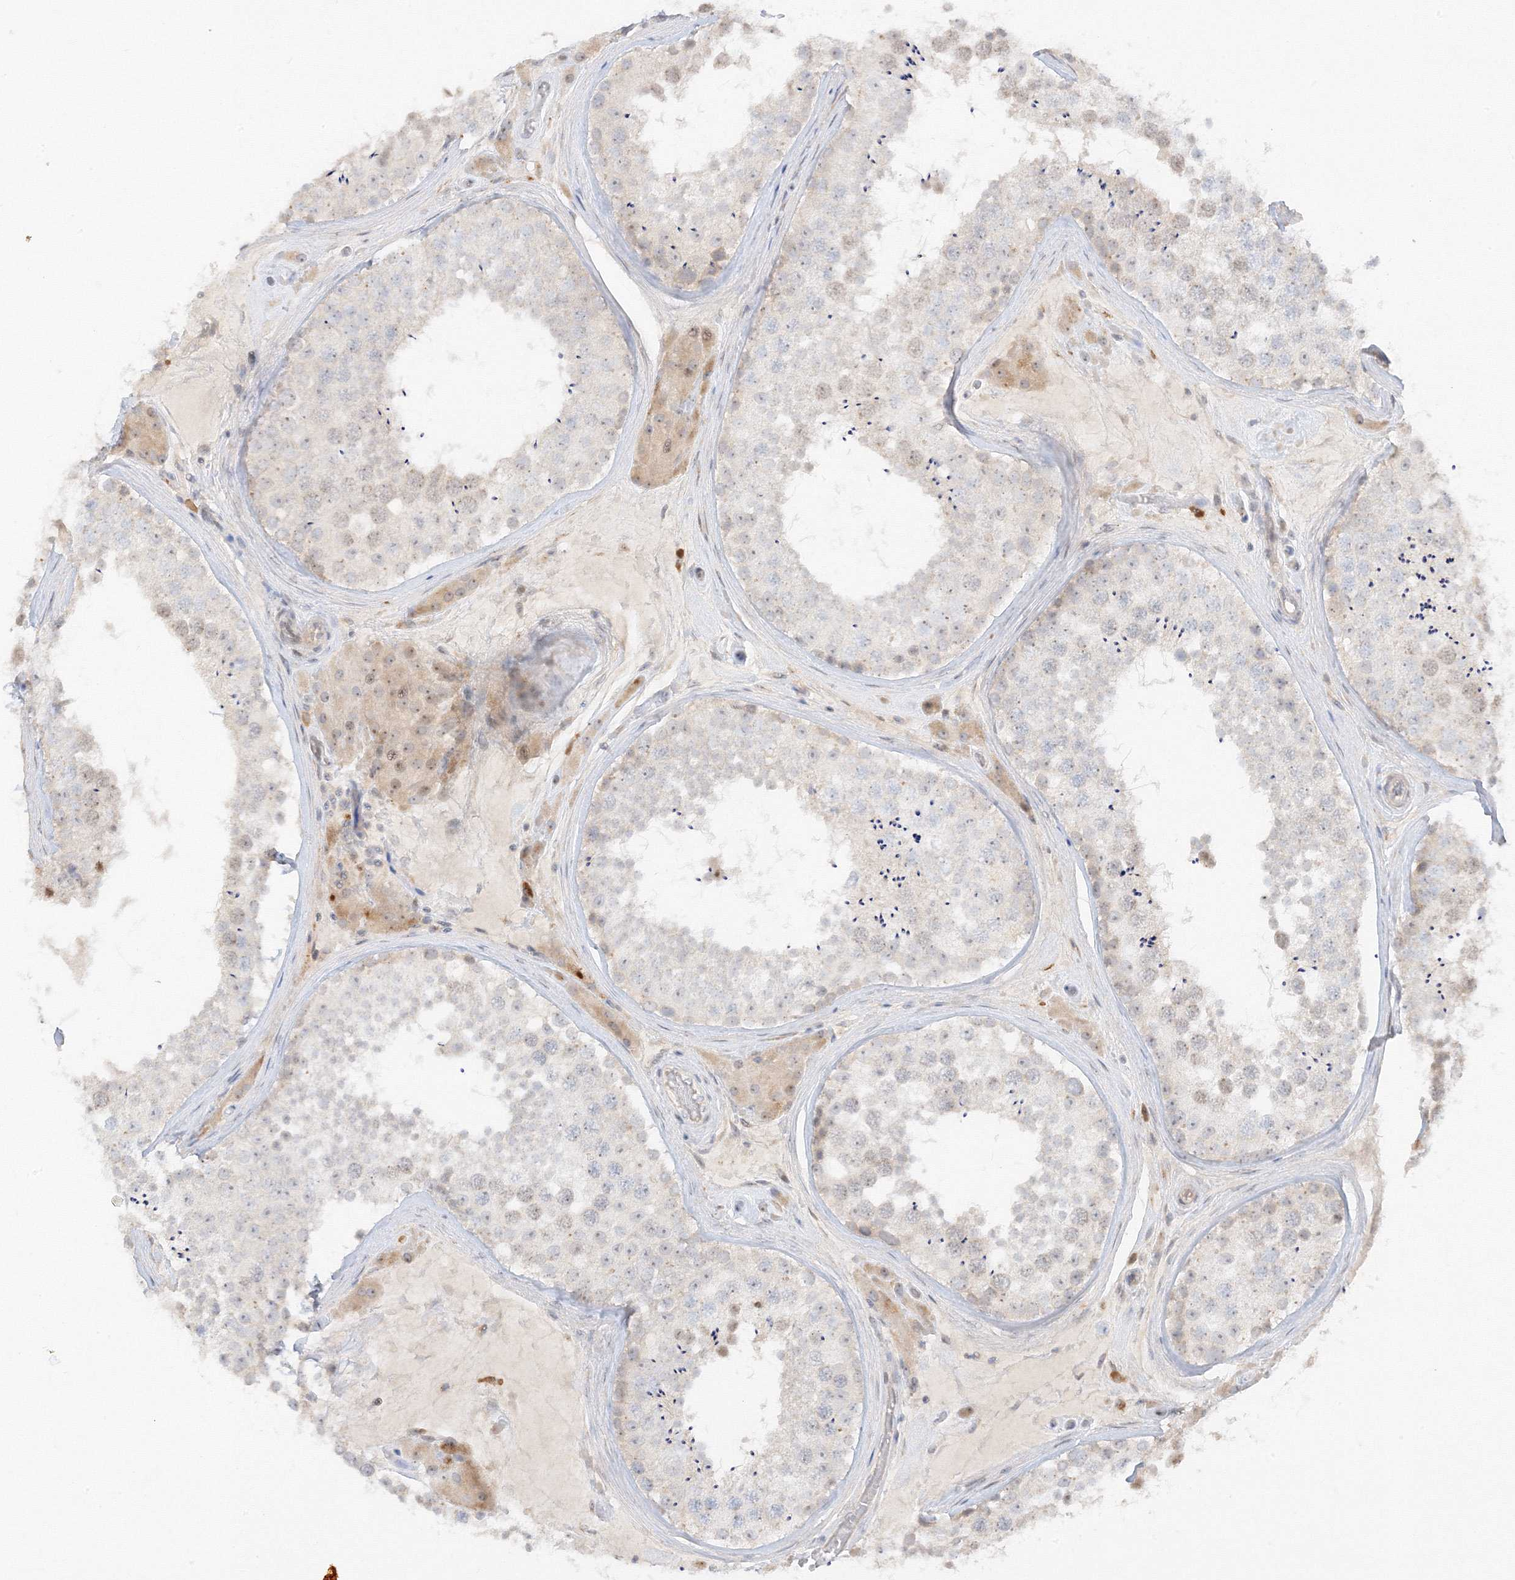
{"staining": {"intensity": "weak", "quantity": "25%-75%", "location": "nuclear"}, "tissue": "testis", "cell_type": "Cells in seminiferous ducts", "image_type": "normal", "snomed": [{"axis": "morphology", "description": "Normal tissue, NOS"}, {"axis": "topography", "description": "Testis"}], "caption": "Protein positivity by IHC displays weak nuclear positivity in about 25%-75% of cells in seminiferous ducts in benign testis.", "gene": "ETAA1", "patient": {"sex": "male", "age": 46}}